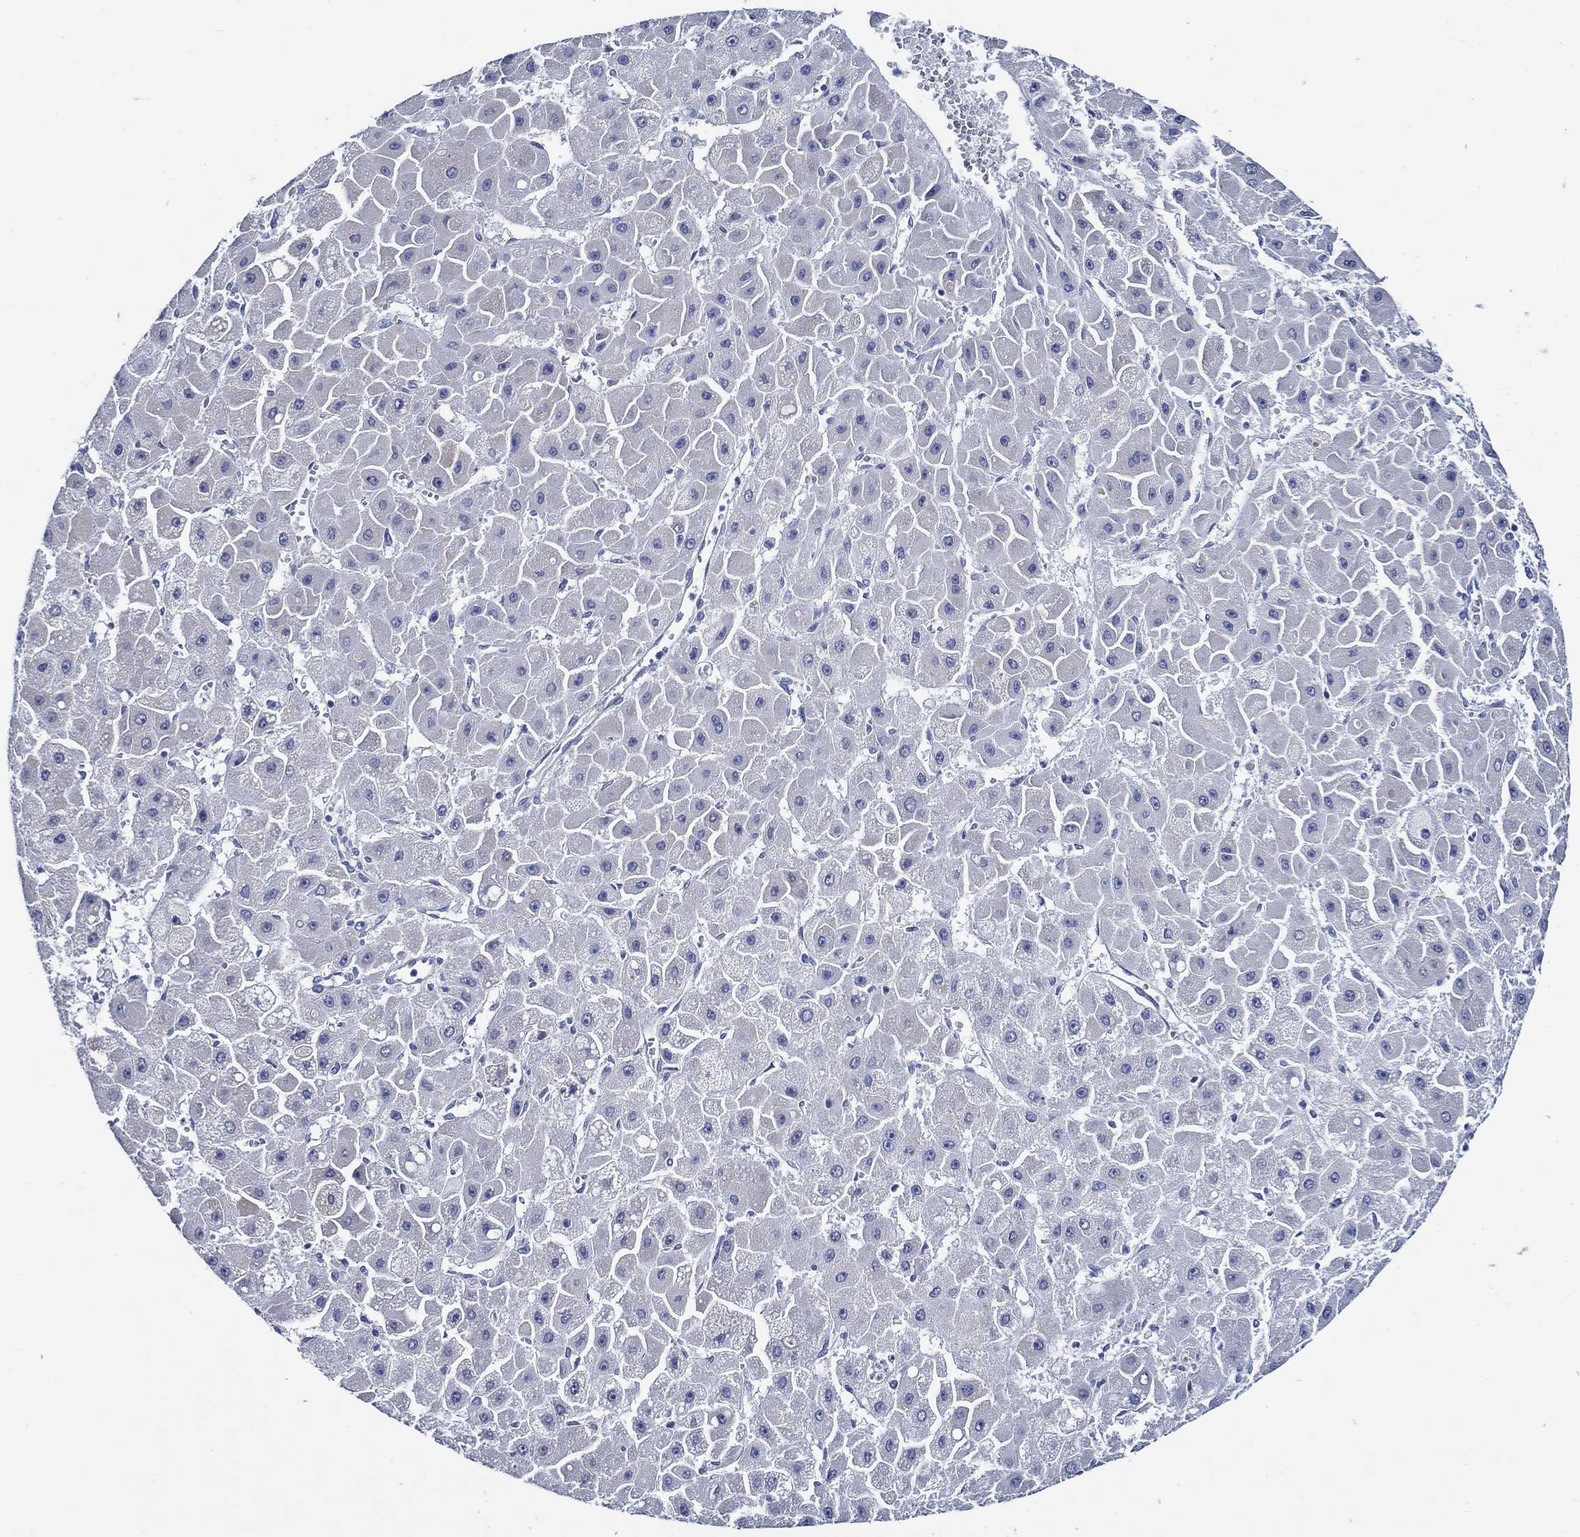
{"staining": {"intensity": "negative", "quantity": "none", "location": "none"}, "tissue": "liver cancer", "cell_type": "Tumor cells", "image_type": "cancer", "snomed": [{"axis": "morphology", "description": "Carcinoma, Hepatocellular, NOS"}, {"axis": "topography", "description": "Liver"}], "caption": "This is an immunohistochemistry (IHC) micrograph of human liver hepatocellular carcinoma. There is no staining in tumor cells.", "gene": "SKOR1", "patient": {"sex": "female", "age": 25}}